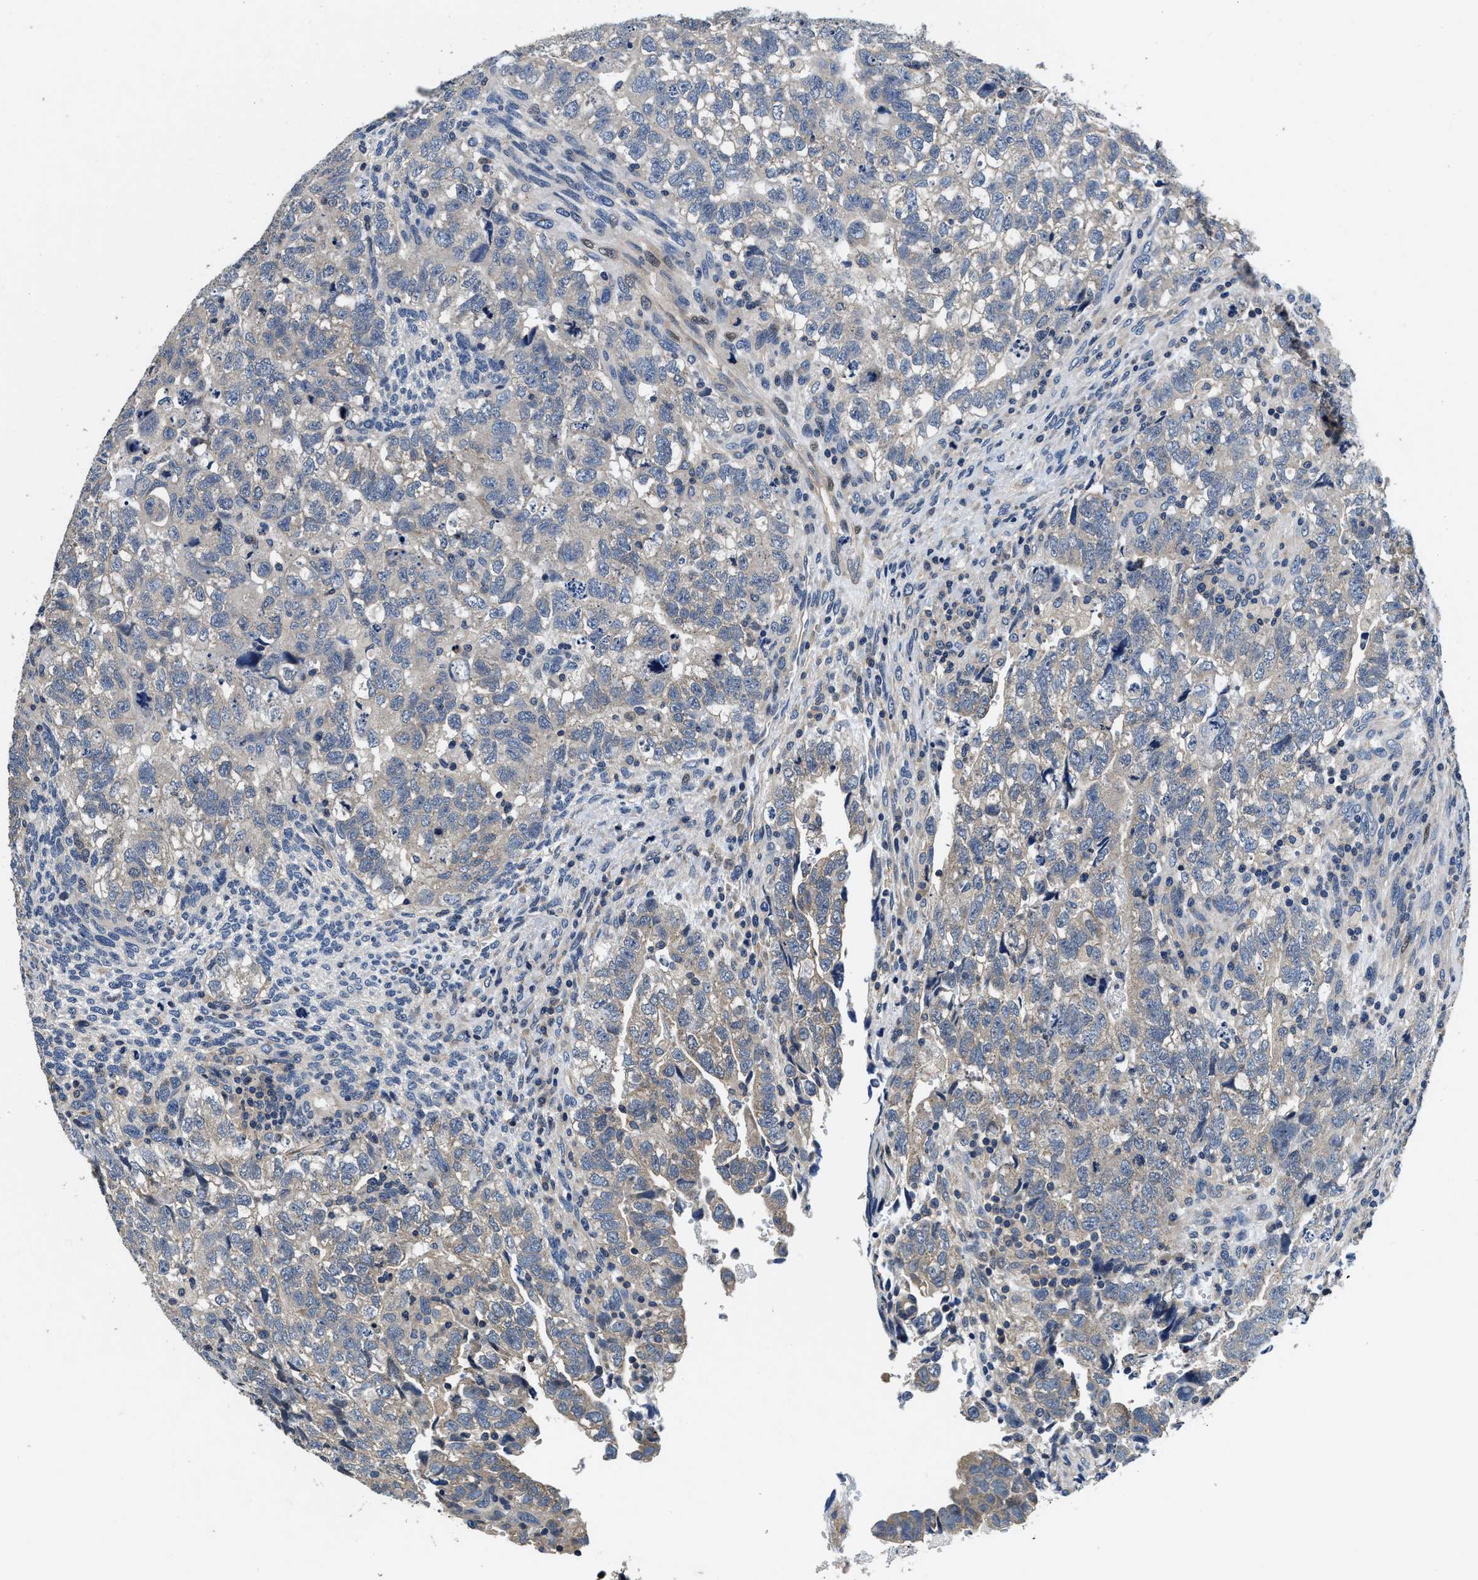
{"staining": {"intensity": "weak", "quantity": "25%-75%", "location": "cytoplasmic/membranous"}, "tissue": "testis cancer", "cell_type": "Tumor cells", "image_type": "cancer", "snomed": [{"axis": "morphology", "description": "Carcinoma, Embryonal, NOS"}, {"axis": "topography", "description": "Testis"}], "caption": "About 25%-75% of tumor cells in testis embryonal carcinoma reveal weak cytoplasmic/membranous protein expression as visualized by brown immunohistochemical staining.", "gene": "ANKIB1", "patient": {"sex": "male", "age": 36}}